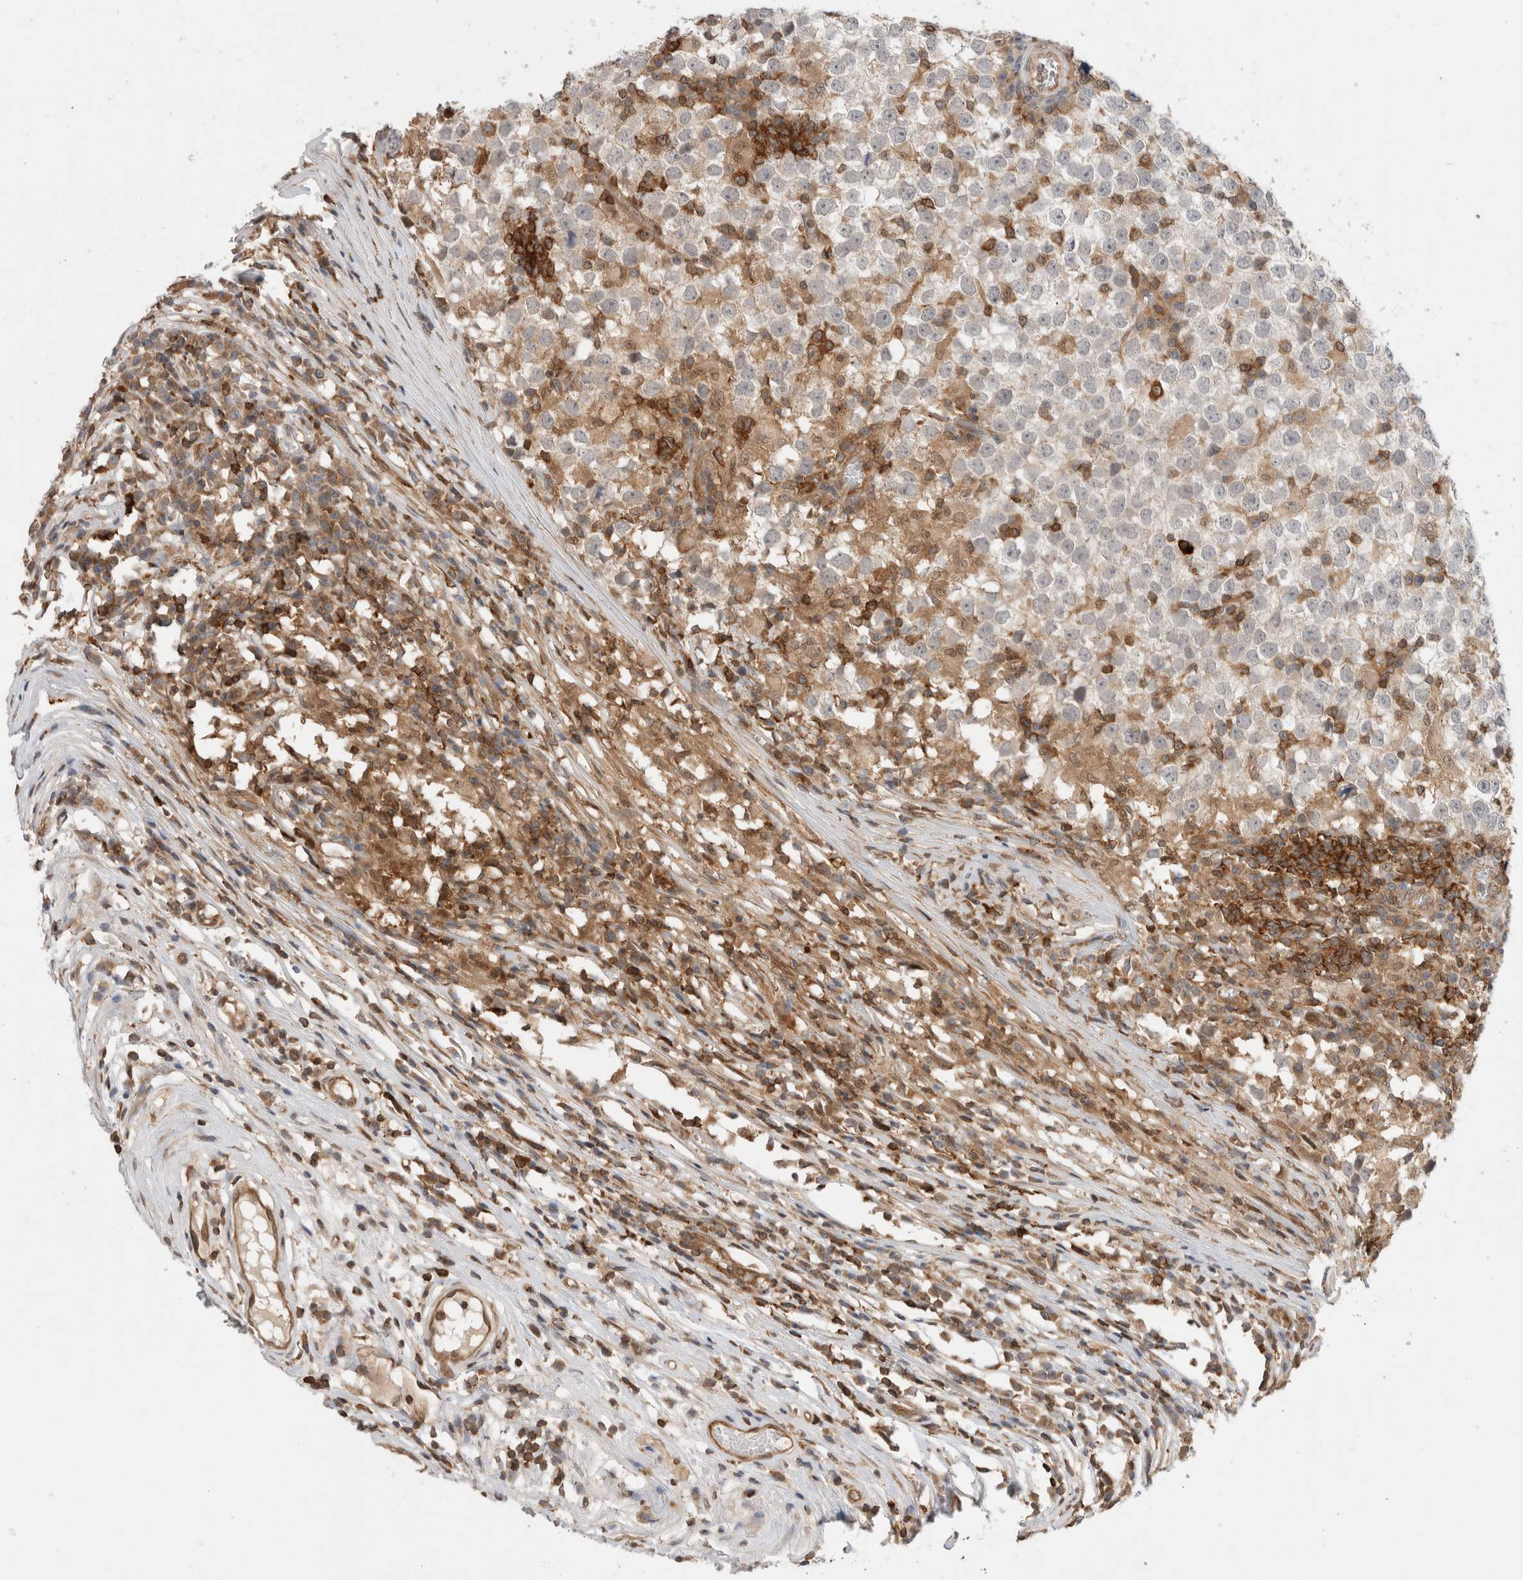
{"staining": {"intensity": "negative", "quantity": "none", "location": "none"}, "tissue": "testis cancer", "cell_type": "Tumor cells", "image_type": "cancer", "snomed": [{"axis": "morphology", "description": "Seminoma, NOS"}, {"axis": "topography", "description": "Testis"}], "caption": "High power microscopy histopathology image of an immunohistochemistry photomicrograph of testis cancer, revealing no significant staining in tumor cells.", "gene": "NFKB1", "patient": {"sex": "male", "age": 65}}